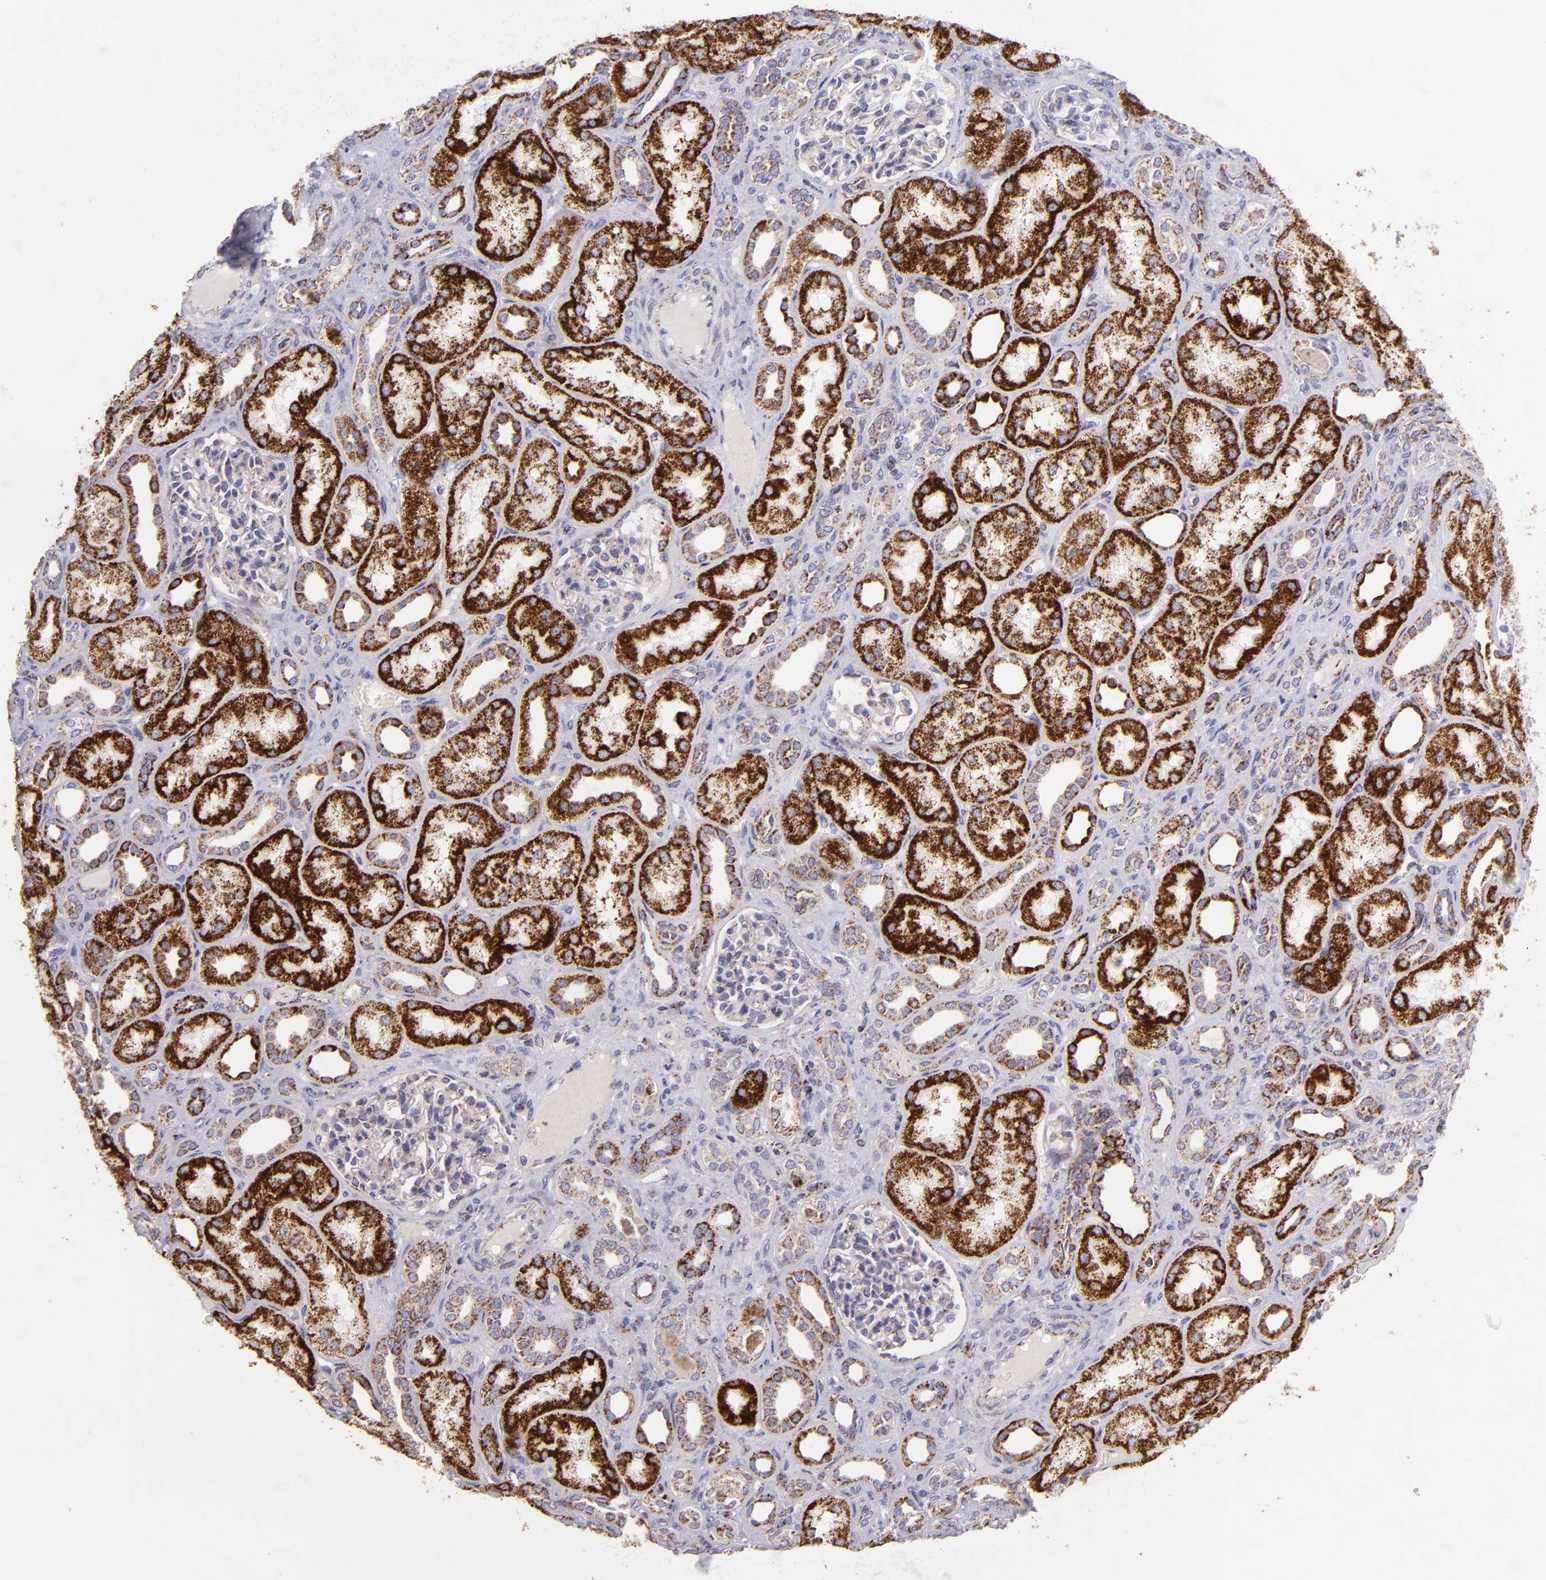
{"staining": {"intensity": "weak", "quantity": "<25%", "location": "cytoplasmic/membranous"}, "tissue": "kidney", "cell_type": "Cells in glomeruli", "image_type": "normal", "snomed": [{"axis": "morphology", "description": "Normal tissue, NOS"}, {"axis": "topography", "description": "Kidney"}], "caption": "The image exhibits no significant staining in cells in glomeruli of kidney.", "gene": "HSPD1", "patient": {"sex": "male", "age": 7}}